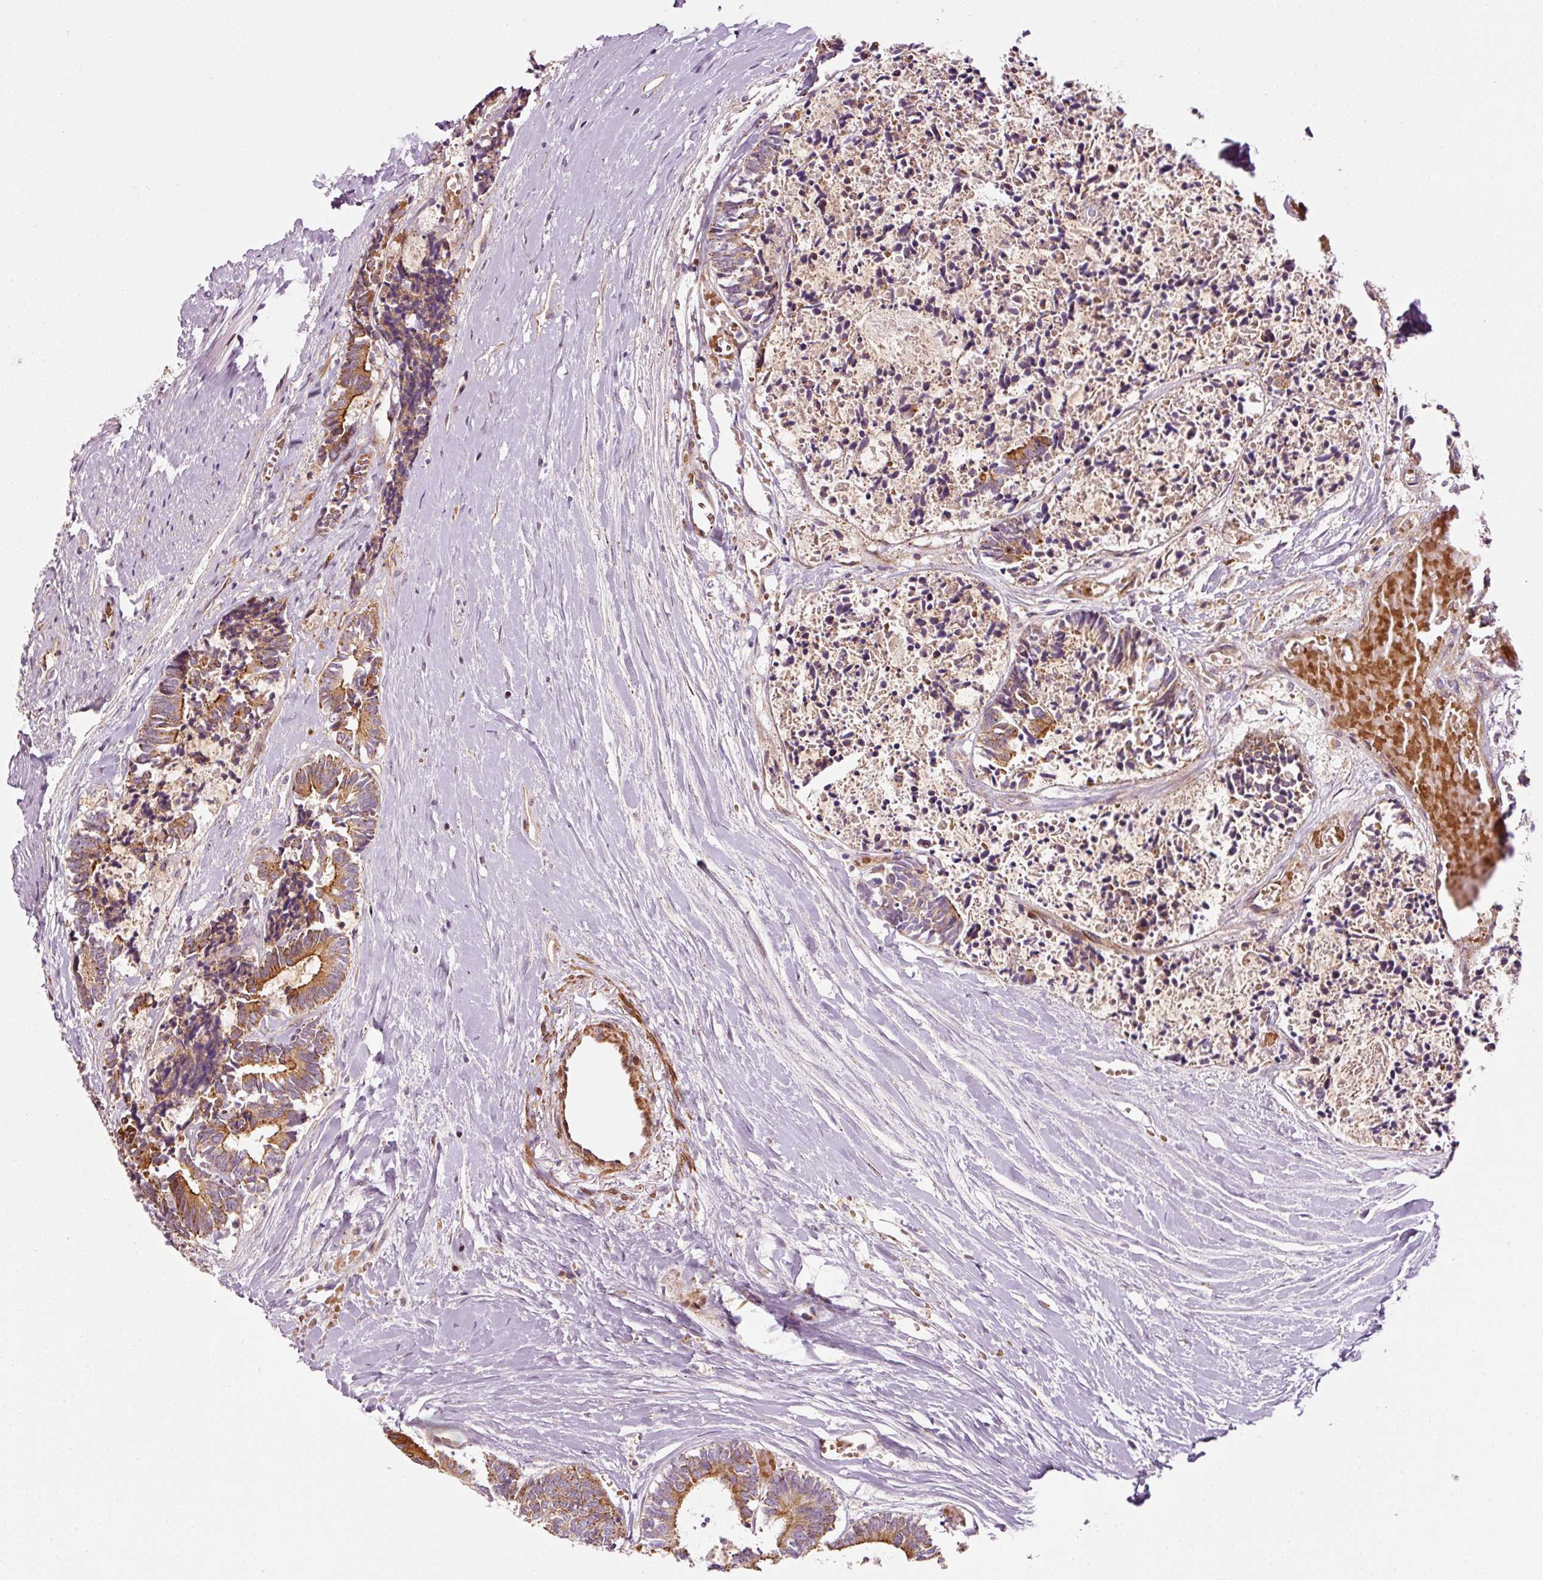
{"staining": {"intensity": "moderate", "quantity": ">75%", "location": "cytoplasmic/membranous"}, "tissue": "colorectal cancer", "cell_type": "Tumor cells", "image_type": "cancer", "snomed": [{"axis": "morphology", "description": "Adenocarcinoma, NOS"}, {"axis": "topography", "description": "Colon"}, {"axis": "topography", "description": "Rectum"}], "caption": "The immunohistochemical stain shows moderate cytoplasmic/membranous positivity in tumor cells of colorectal cancer (adenocarcinoma) tissue.", "gene": "ANKRD20A1", "patient": {"sex": "male", "age": 57}}